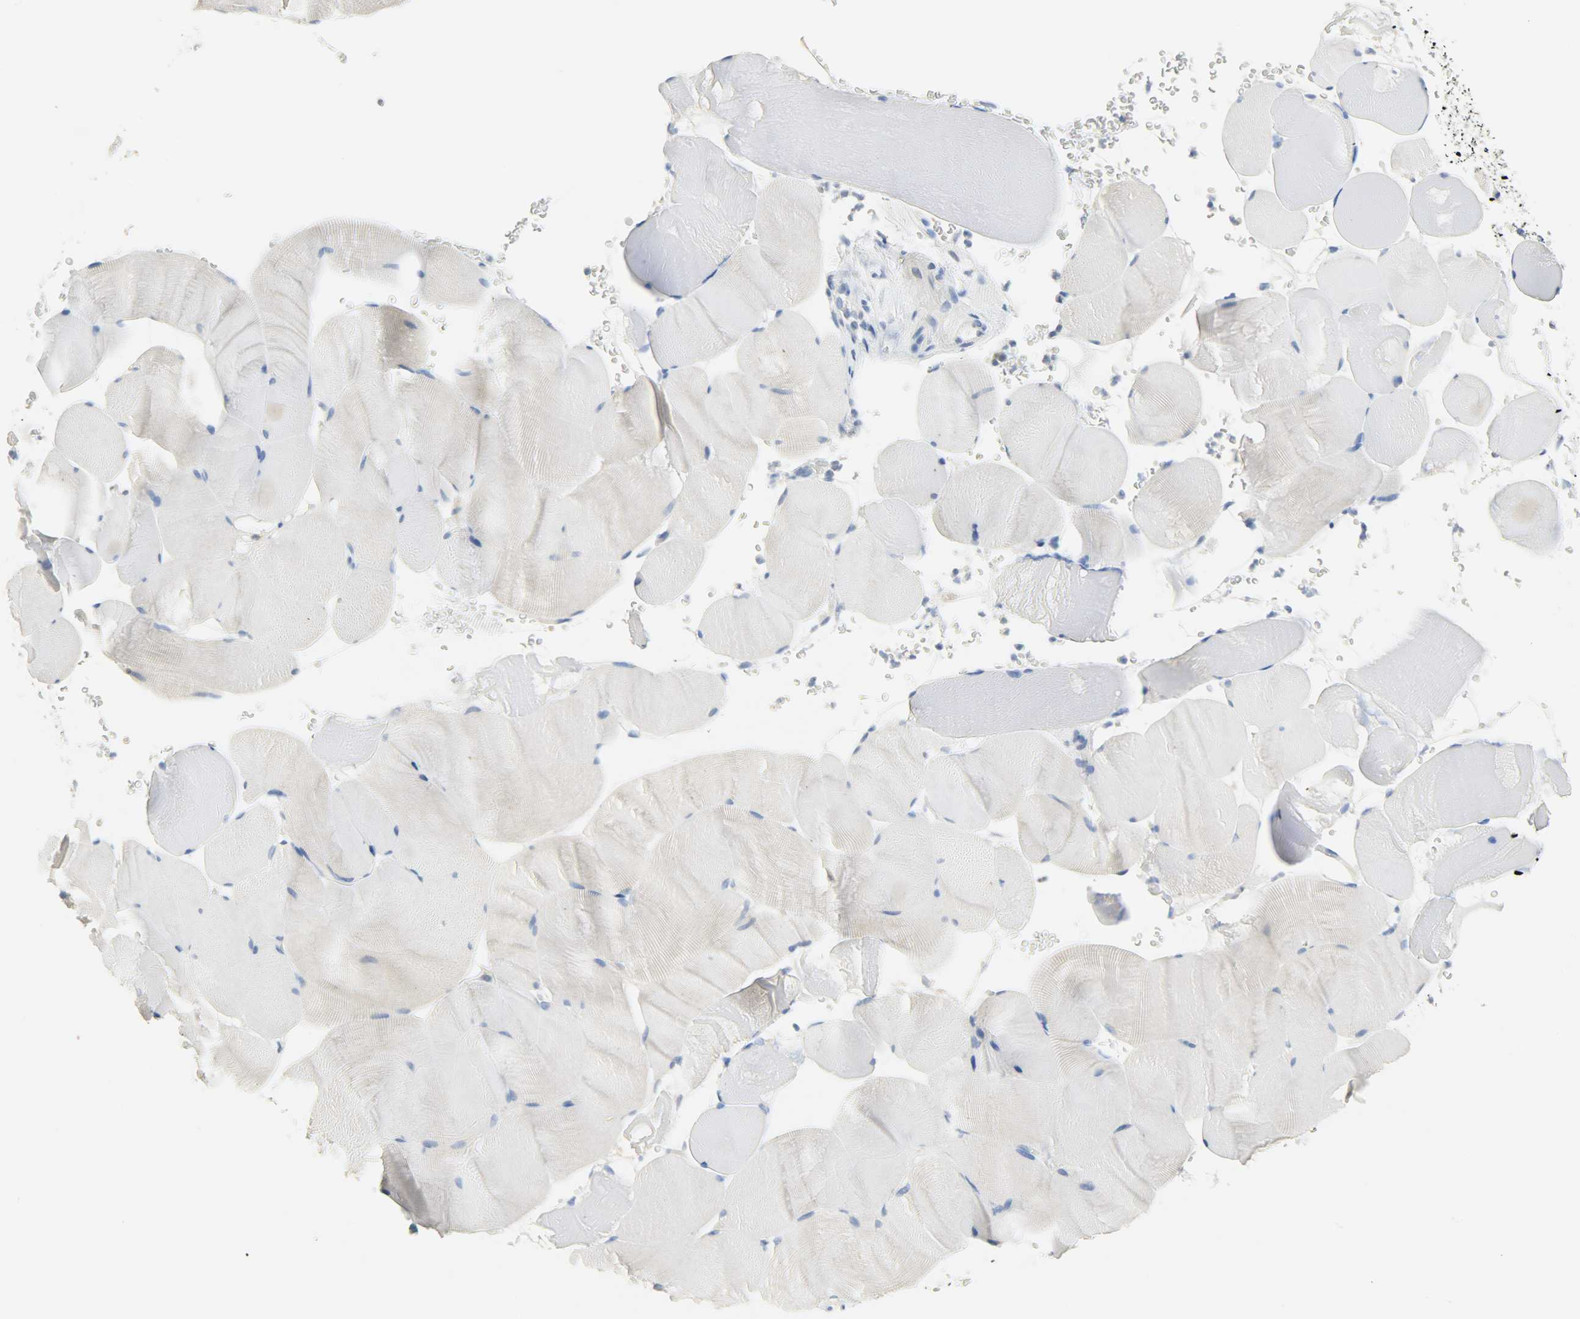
{"staining": {"intensity": "weak", "quantity": "25%-75%", "location": "cytoplasmic/membranous"}, "tissue": "skeletal muscle", "cell_type": "Myocytes", "image_type": "normal", "snomed": [{"axis": "morphology", "description": "Normal tissue, NOS"}, {"axis": "topography", "description": "Skeletal muscle"}], "caption": "Immunohistochemistry histopathology image of unremarkable skeletal muscle stained for a protein (brown), which exhibits low levels of weak cytoplasmic/membranous expression in approximately 25%-75% of myocytes.", "gene": "EIF4EBP1", "patient": {"sex": "male", "age": 62}}